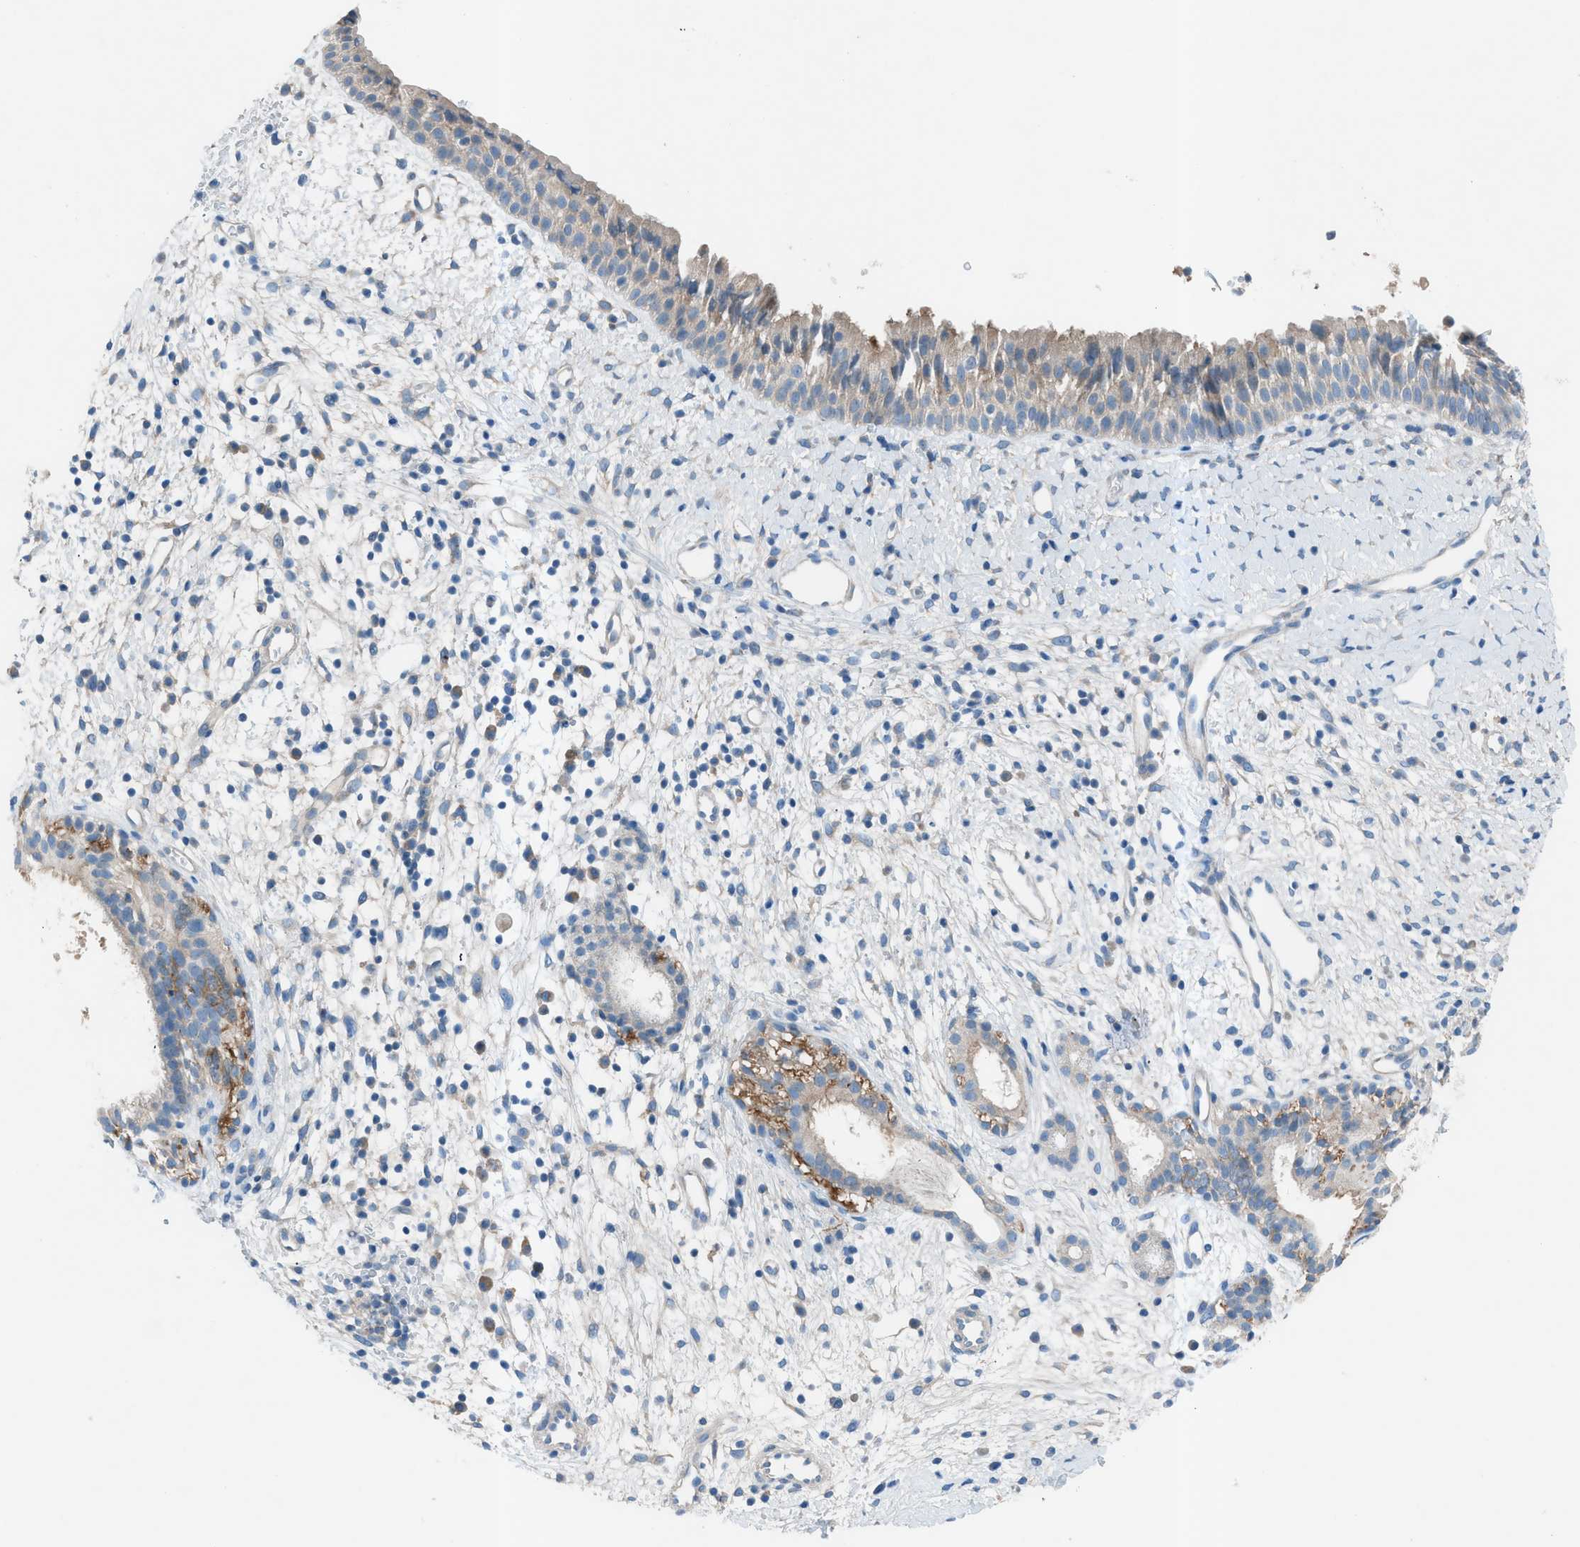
{"staining": {"intensity": "strong", "quantity": ">75%", "location": "cytoplasmic/membranous"}, "tissue": "nasopharynx", "cell_type": "Respiratory epithelial cells", "image_type": "normal", "snomed": [{"axis": "morphology", "description": "Normal tissue, NOS"}, {"axis": "topography", "description": "Nasopharynx"}], "caption": "DAB (3,3'-diaminobenzidine) immunohistochemical staining of normal human nasopharynx demonstrates strong cytoplasmic/membranous protein expression in about >75% of respiratory epithelial cells. The protein of interest is stained brown, and the nuclei are stained in blue (DAB (3,3'-diaminobenzidine) IHC with brightfield microscopy, high magnification).", "gene": "C5AR2", "patient": {"sex": "male", "age": 22}}